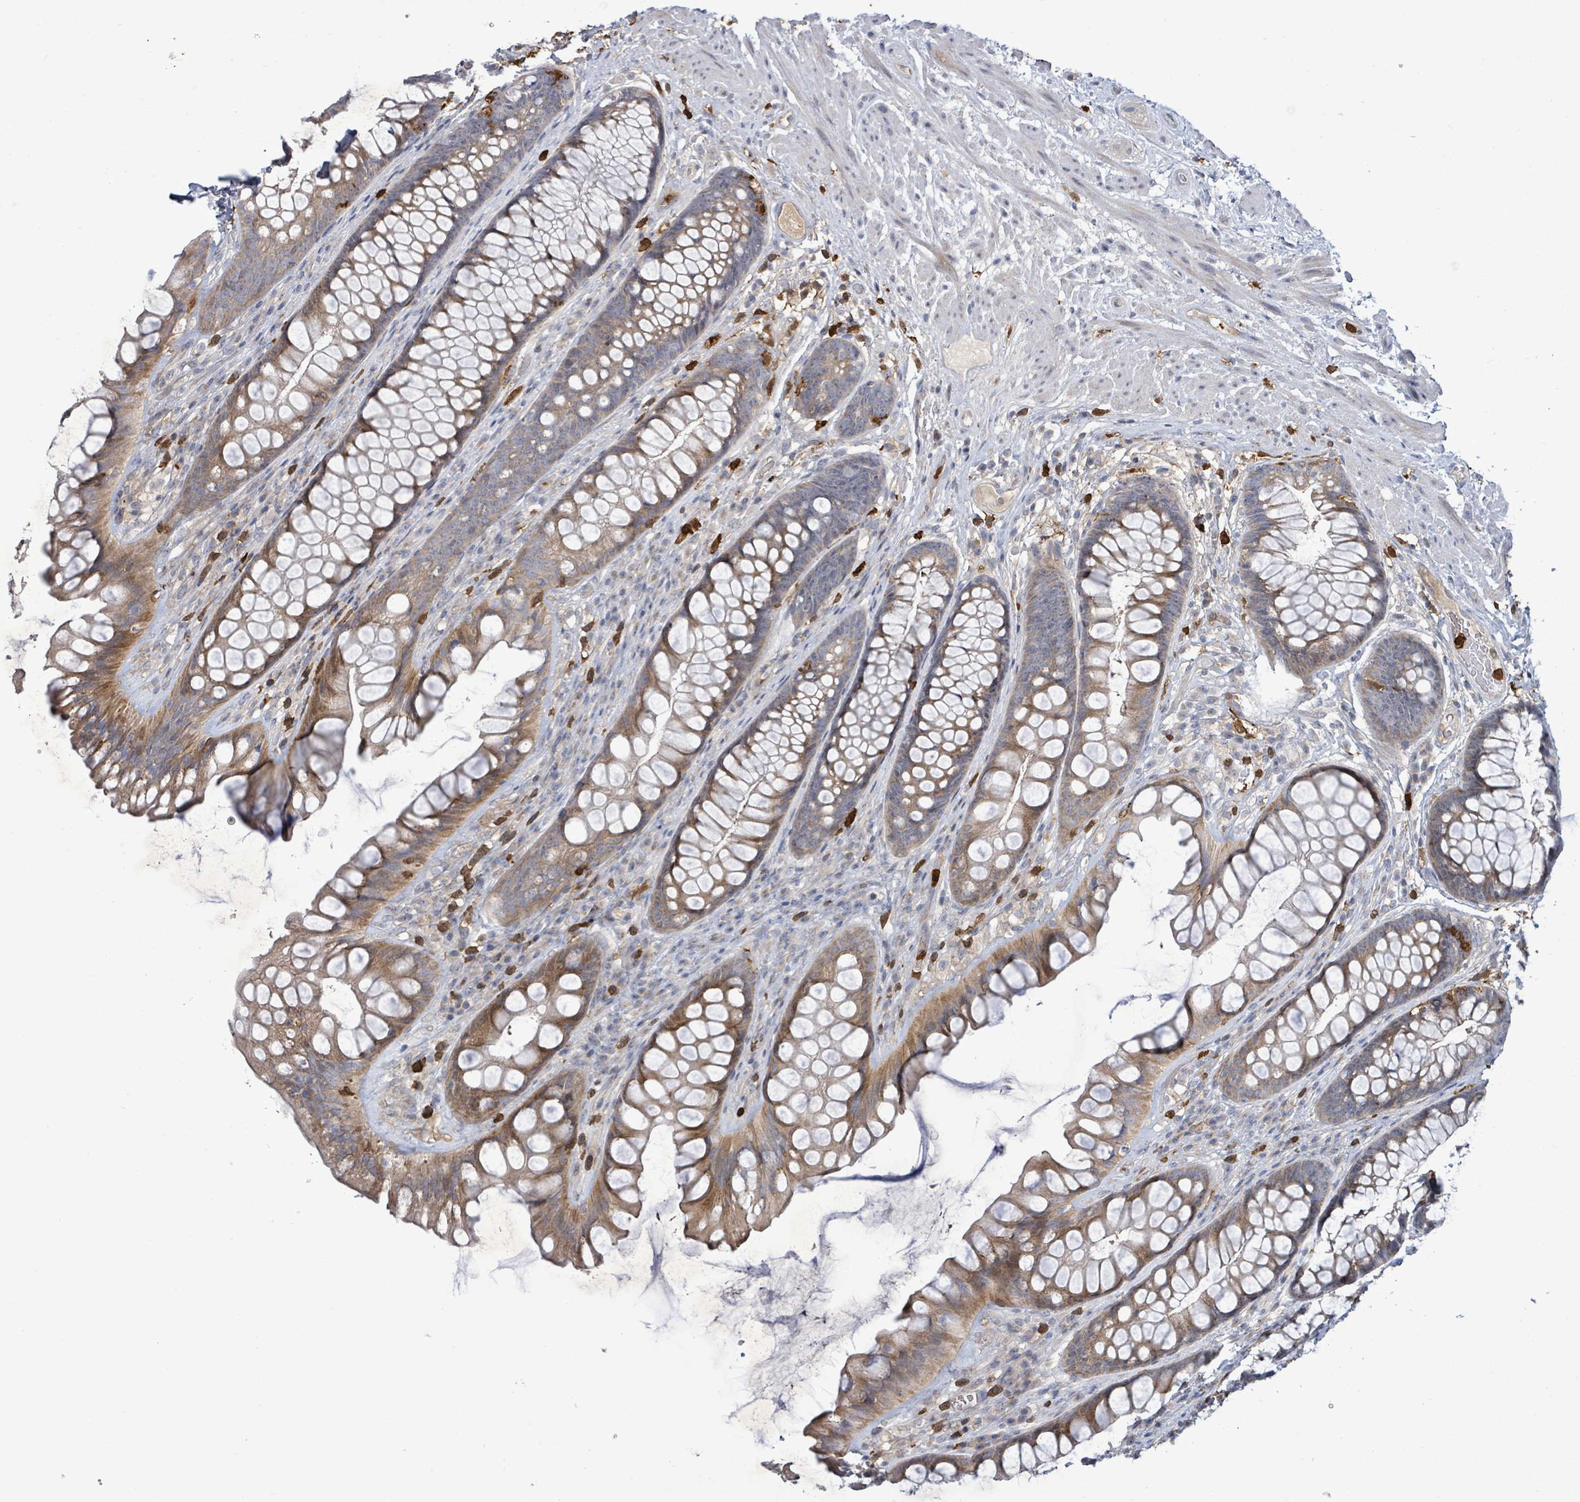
{"staining": {"intensity": "moderate", "quantity": ">75%", "location": "cytoplasmic/membranous"}, "tissue": "rectum", "cell_type": "Glandular cells", "image_type": "normal", "snomed": [{"axis": "morphology", "description": "Normal tissue, NOS"}, {"axis": "topography", "description": "Rectum"}], "caption": "A medium amount of moderate cytoplasmic/membranous positivity is appreciated in about >75% of glandular cells in normal rectum.", "gene": "FAM210A", "patient": {"sex": "male", "age": 74}}